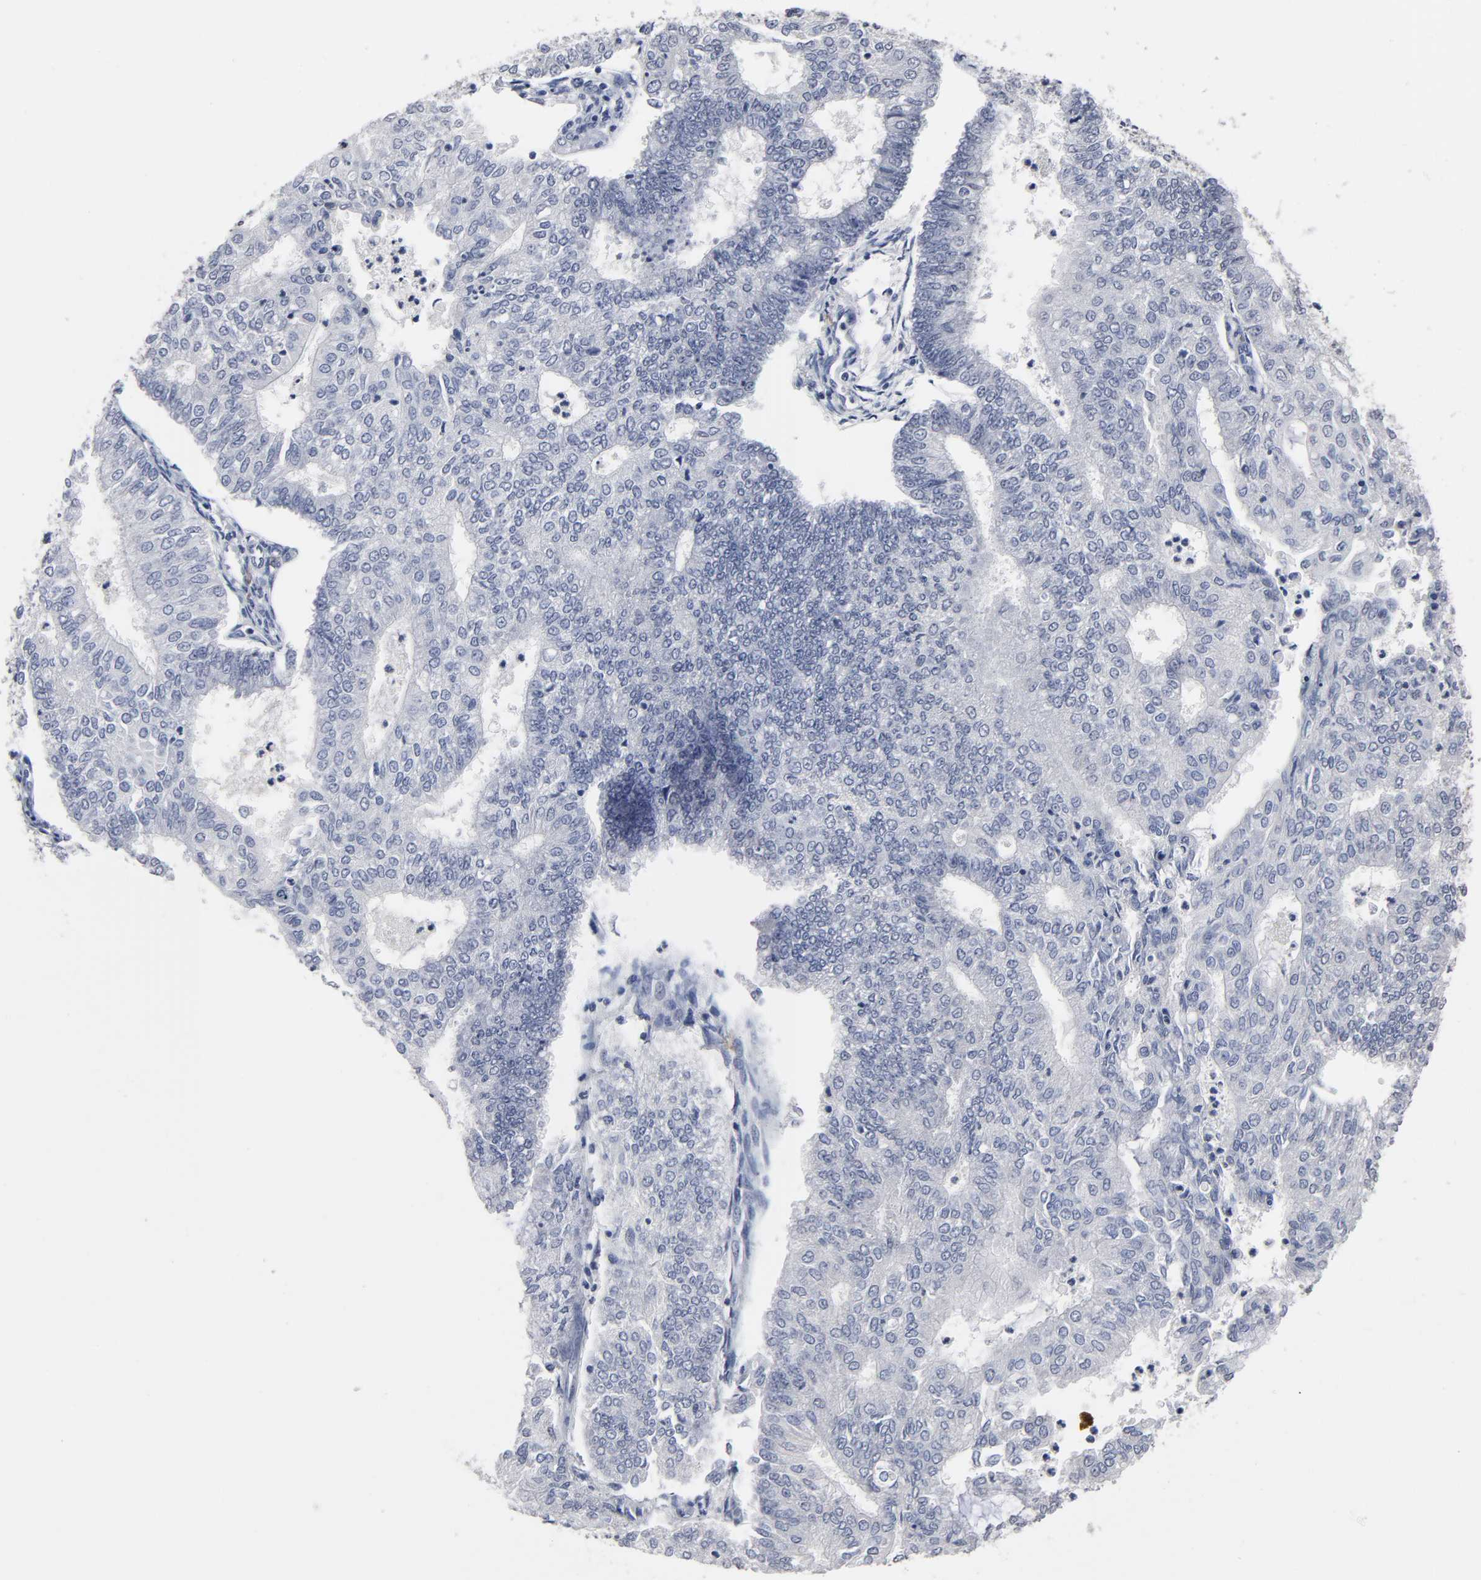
{"staining": {"intensity": "negative", "quantity": "none", "location": "none"}, "tissue": "endometrial cancer", "cell_type": "Tumor cells", "image_type": "cancer", "snomed": [{"axis": "morphology", "description": "Adenocarcinoma, NOS"}, {"axis": "topography", "description": "Endometrium"}], "caption": "Tumor cells are negative for protein expression in human adenocarcinoma (endometrial).", "gene": "HNF4A", "patient": {"sex": "female", "age": 59}}